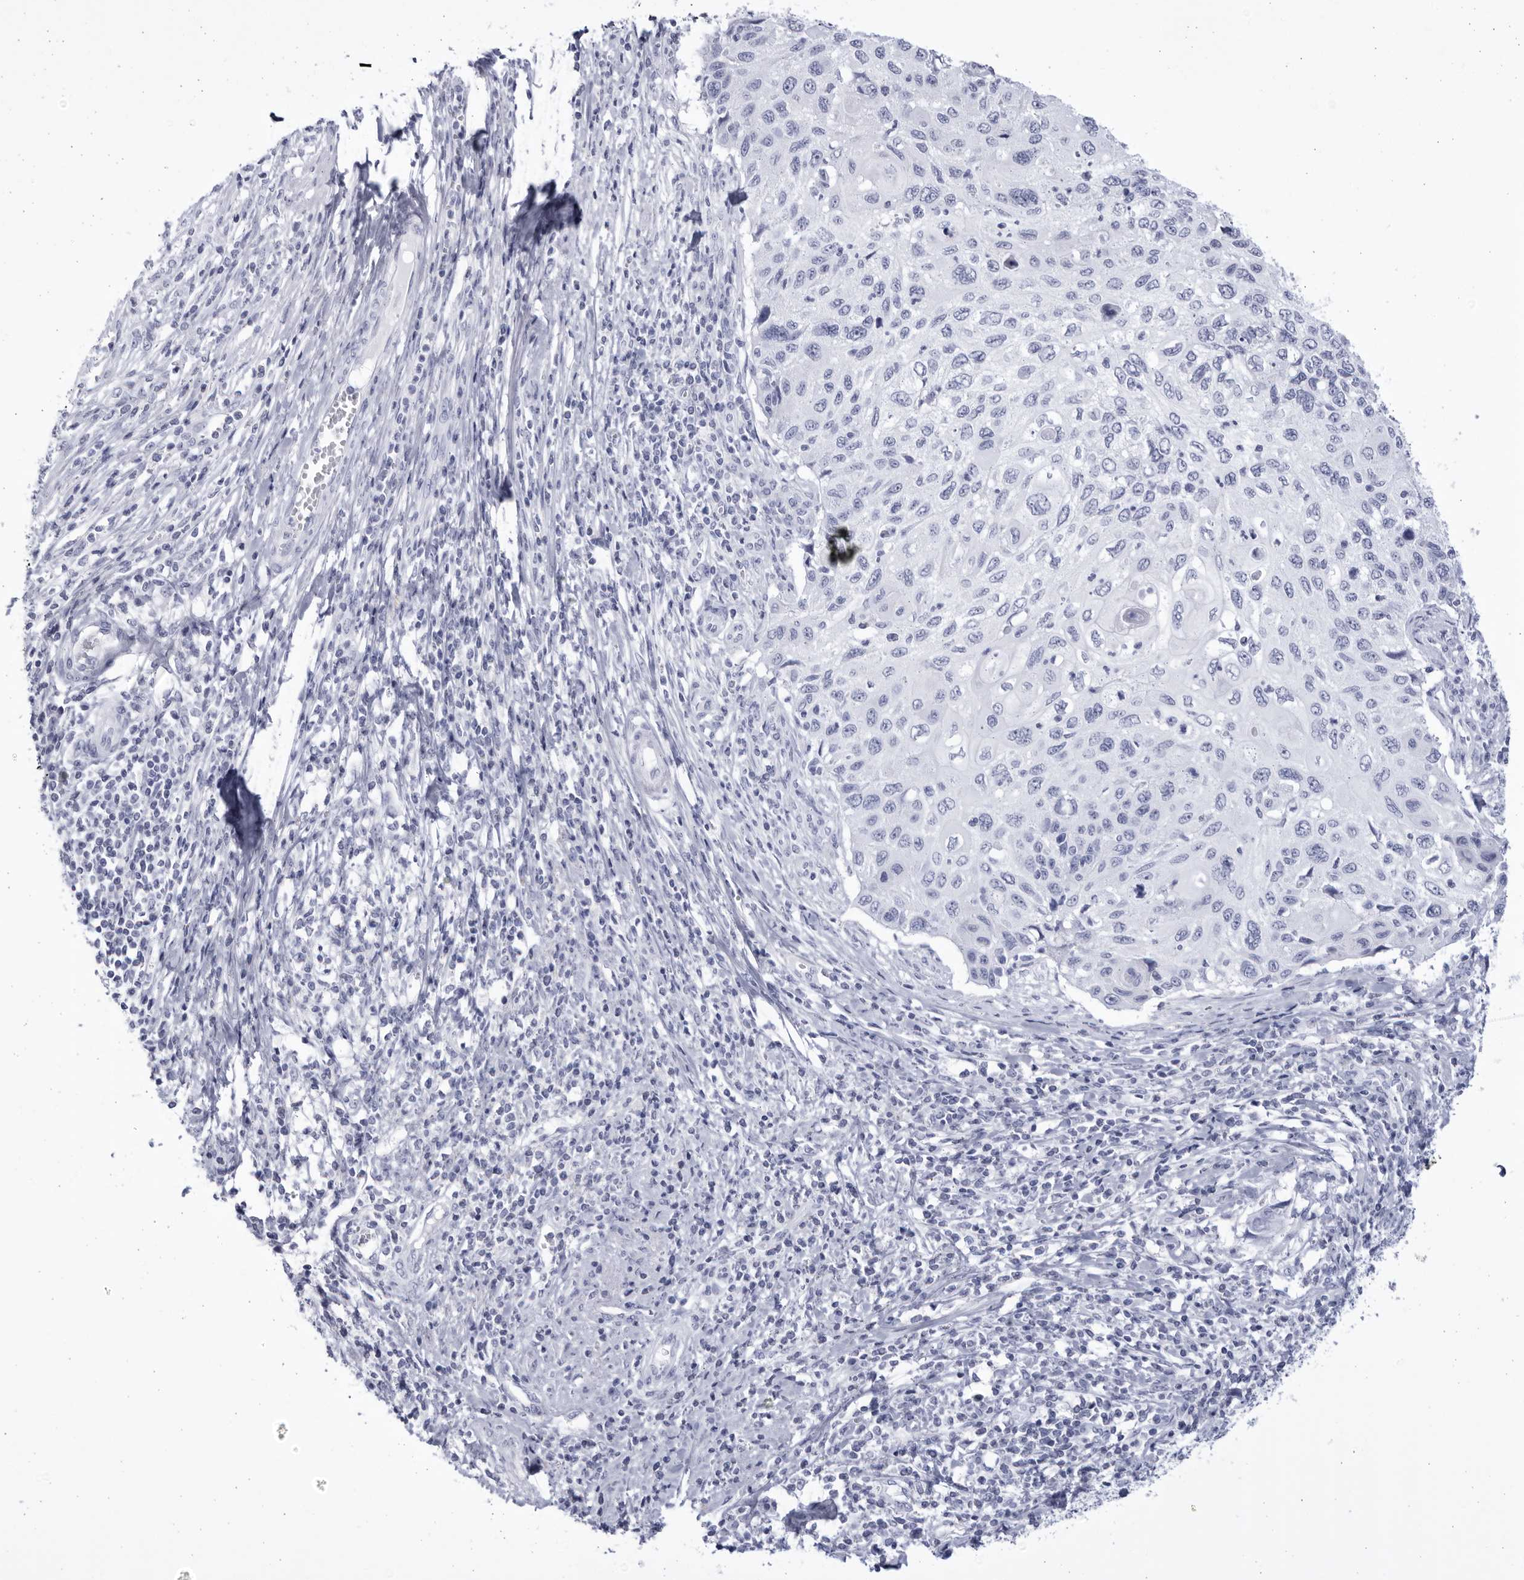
{"staining": {"intensity": "negative", "quantity": "none", "location": "none"}, "tissue": "cervical cancer", "cell_type": "Tumor cells", "image_type": "cancer", "snomed": [{"axis": "morphology", "description": "Squamous cell carcinoma, NOS"}, {"axis": "topography", "description": "Cervix"}], "caption": "Histopathology image shows no significant protein positivity in tumor cells of cervical cancer (squamous cell carcinoma).", "gene": "CCDC181", "patient": {"sex": "female", "age": 70}}